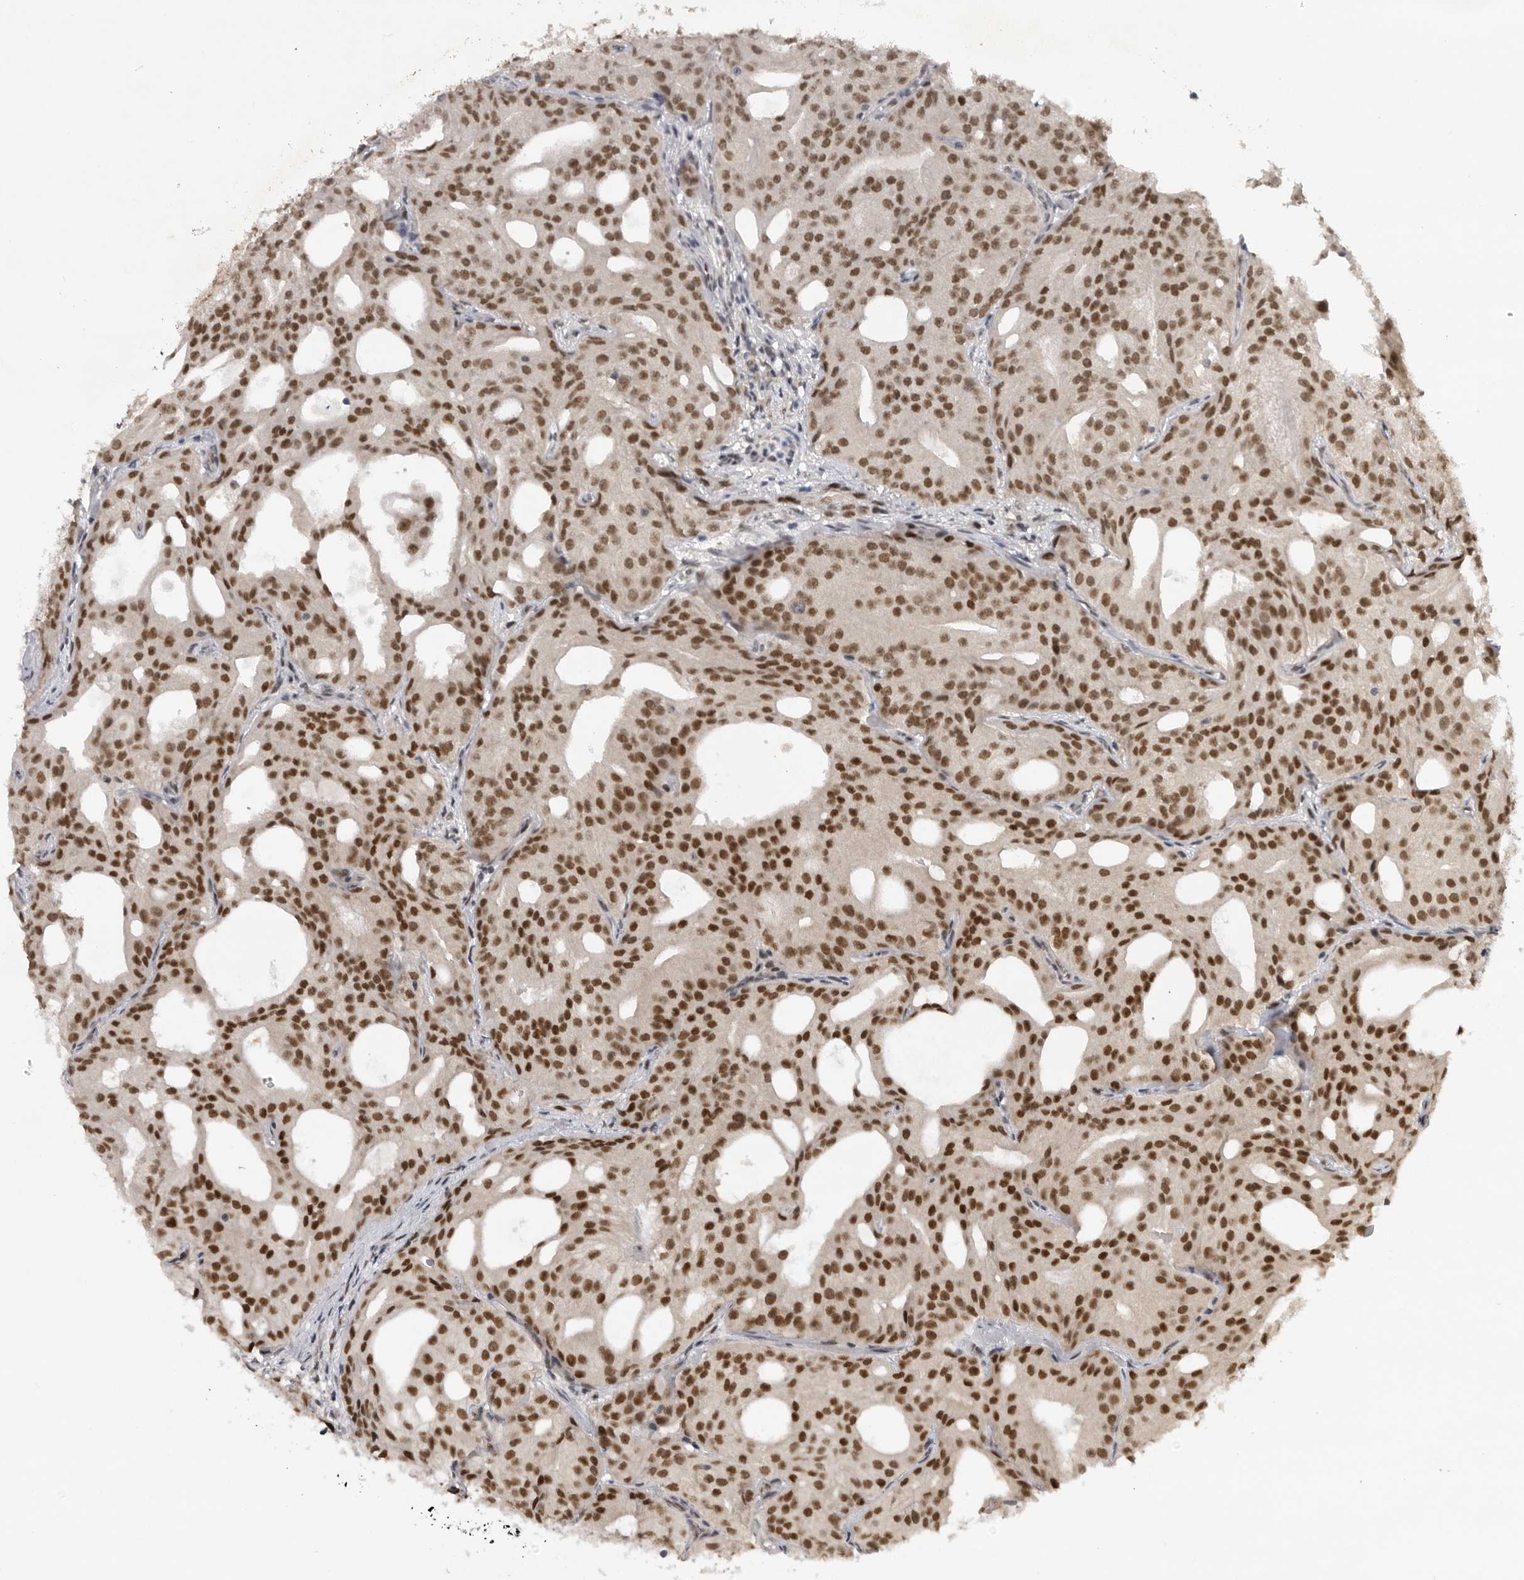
{"staining": {"intensity": "strong", "quantity": ">75%", "location": "nuclear"}, "tissue": "prostate cancer", "cell_type": "Tumor cells", "image_type": "cancer", "snomed": [{"axis": "morphology", "description": "Adenocarcinoma, Medium grade"}, {"axis": "topography", "description": "Prostate"}], "caption": "Tumor cells exhibit strong nuclear positivity in about >75% of cells in prostate cancer (adenocarcinoma (medium-grade)).", "gene": "ZNF830", "patient": {"sex": "male", "age": 88}}